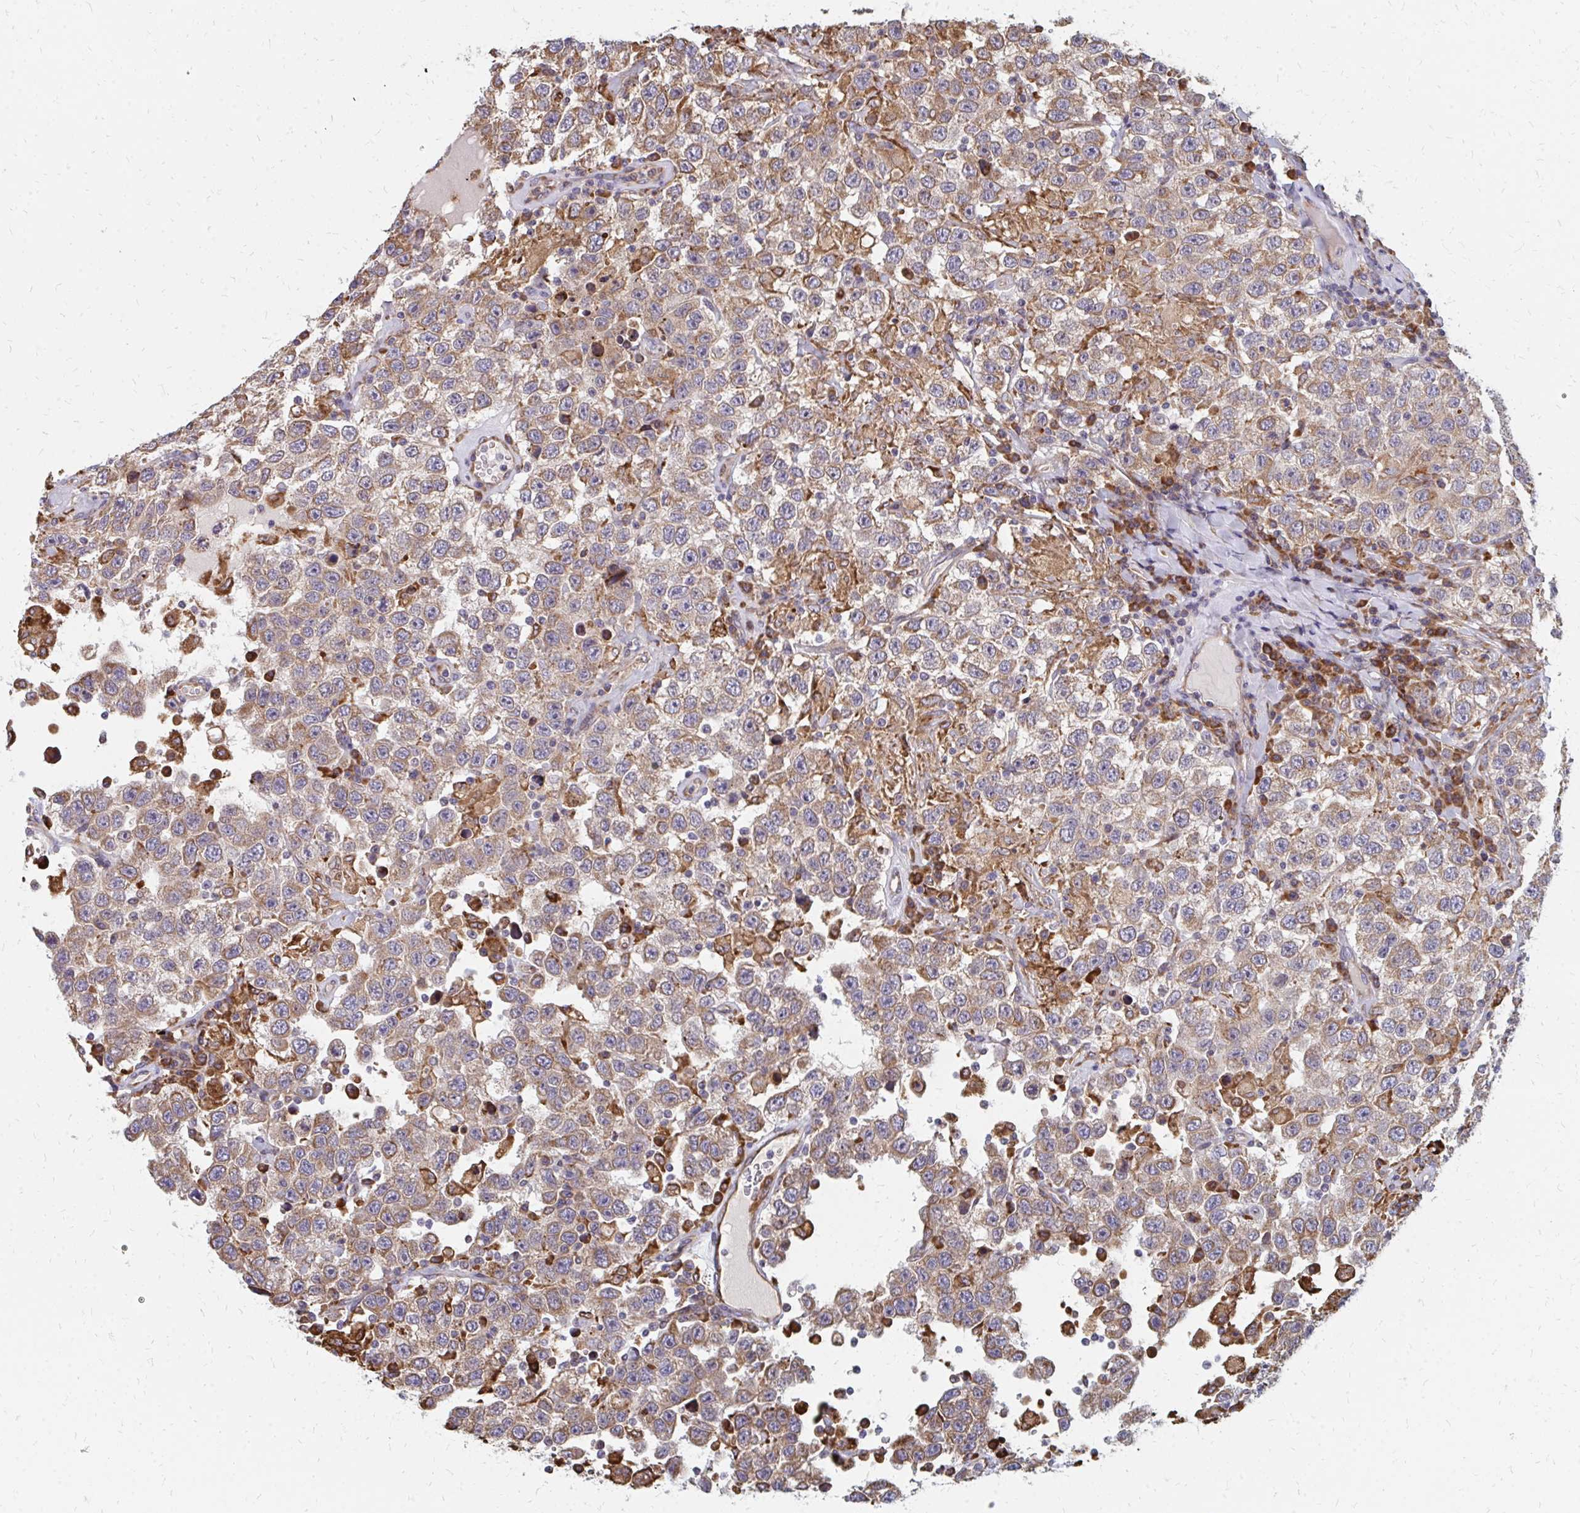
{"staining": {"intensity": "weak", "quantity": ">75%", "location": "cytoplasmic/membranous"}, "tissue": "testis cancer", "cell_type": "Tumor cells", "image_type": "cancer", "snomed": [{"axis": "morphology", "description": "Seminoma, NOS"}, {"axis": "topography", "description": "Testis"}], "caption": "Immunohistochemistry (IHC) micrograph of neoplastic tissue: testis cancer (seminoma) stained using immunohistochemistry reveals low levels of weak protein expression localized specifically in the cytoplasmic/membranous of tumor cells, appearing as a cytoplasmic/membranous brown color.", "gene": "PPP1R13L", "patient": {"sex": "male", "age": 41}}